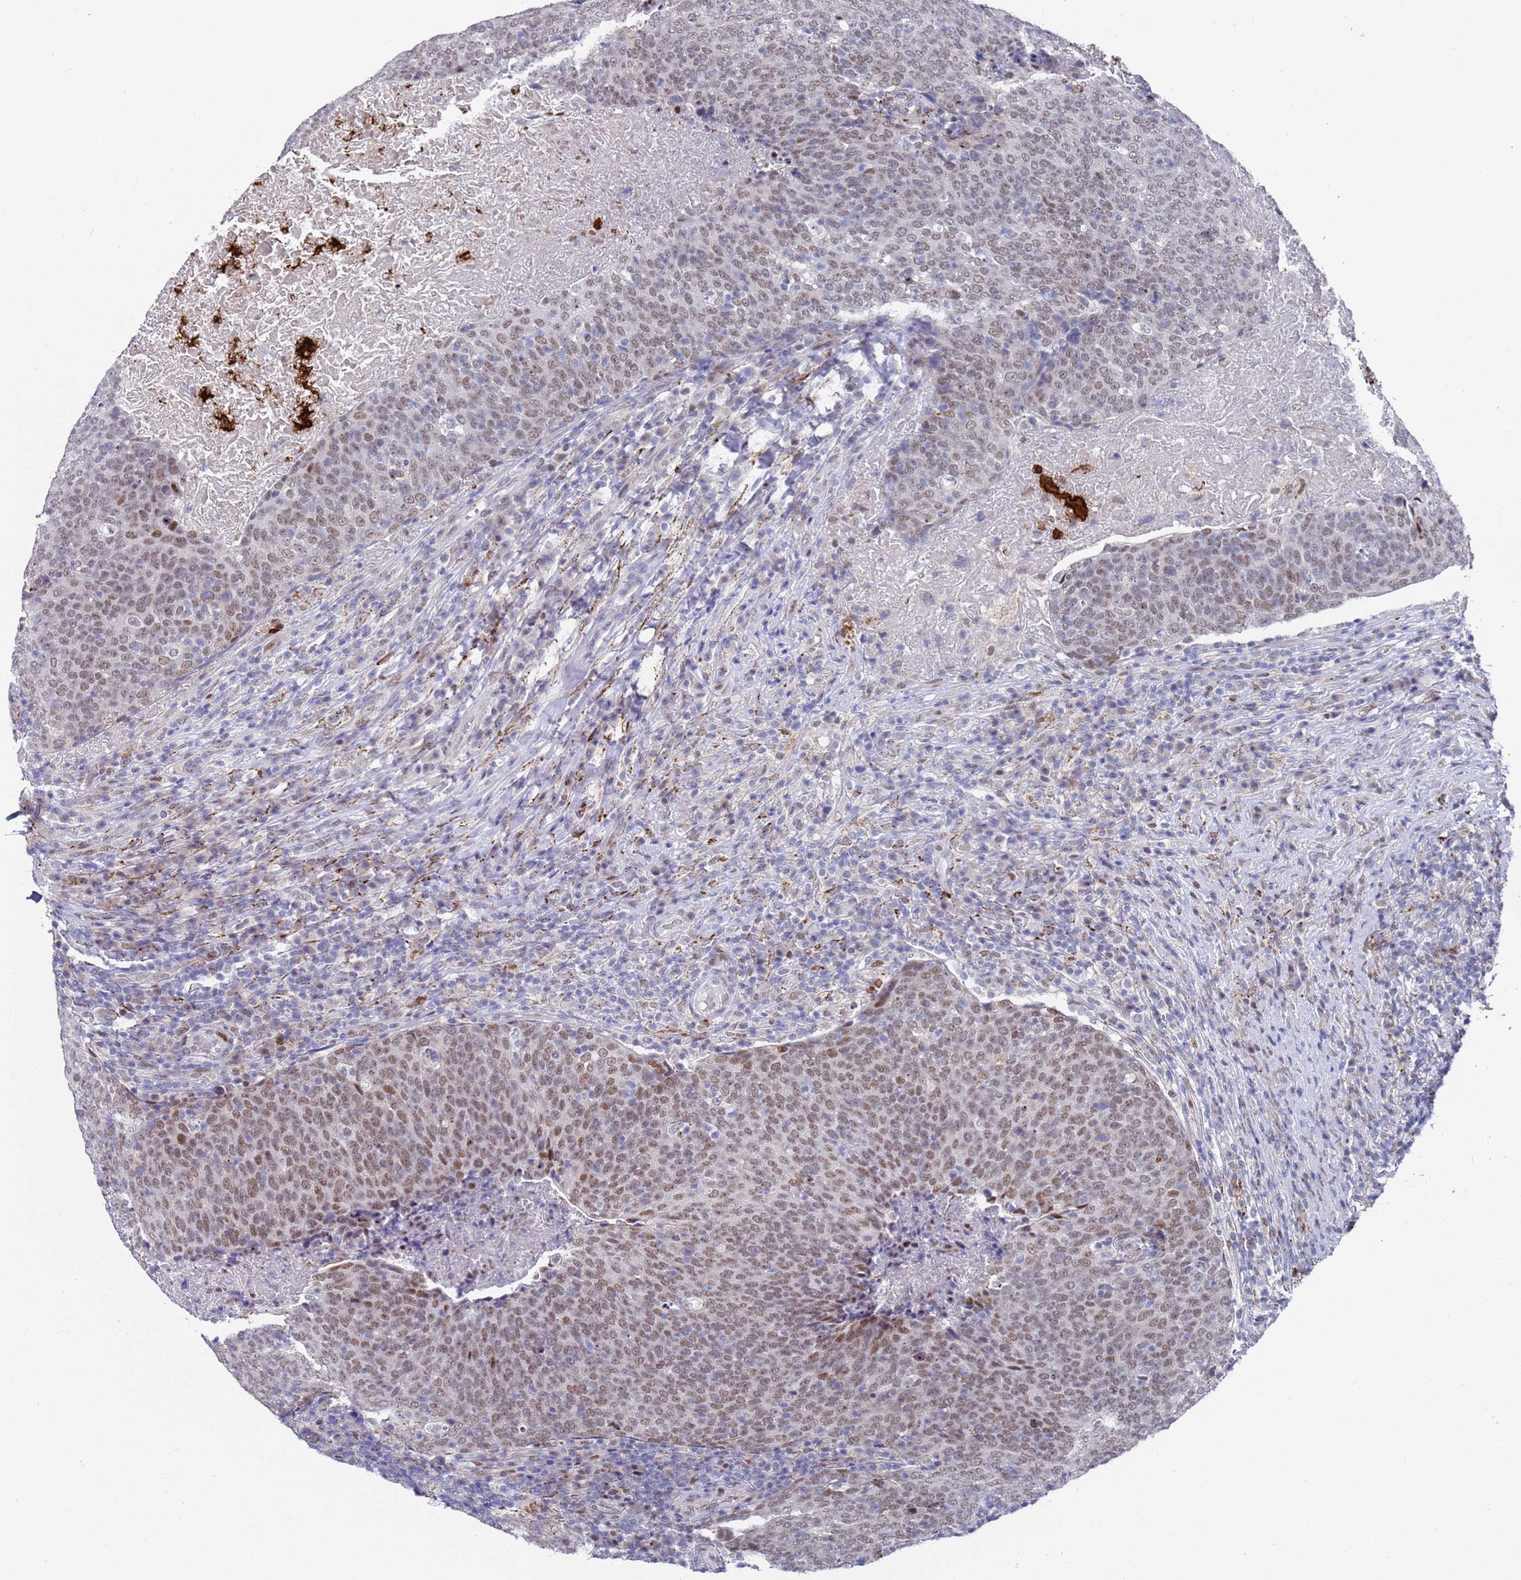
{"staining": {"intensity": "moderate", "quantity": ">75%", "location": "nuclear"}, "tissue": "head and neck cancer", "cell_type": "Tumor cells", "image_type": "cancer", "snomed": [{"axis": "morphology", "description": "Squamous cell carcinoma, NOS"}, {"axis": "morphology", "description": "Squamous cell carcinoma, metastatic, NOS"}, {"axis": "topography", "description": "Lymph node"}, {"axis": "topography", "description": "Head-Neck"}], "caption": "Head and neck metastatic squamous cell carcinoma was stained to show a protein in brown. There is medium levels of moderate nuclear expression in about >75% of tumor cells. (DAB IHC, brown staining for protein, blue staining for nuclei).", "gene": "COPS6", "patient": {"sex": "male", "age": 62}}